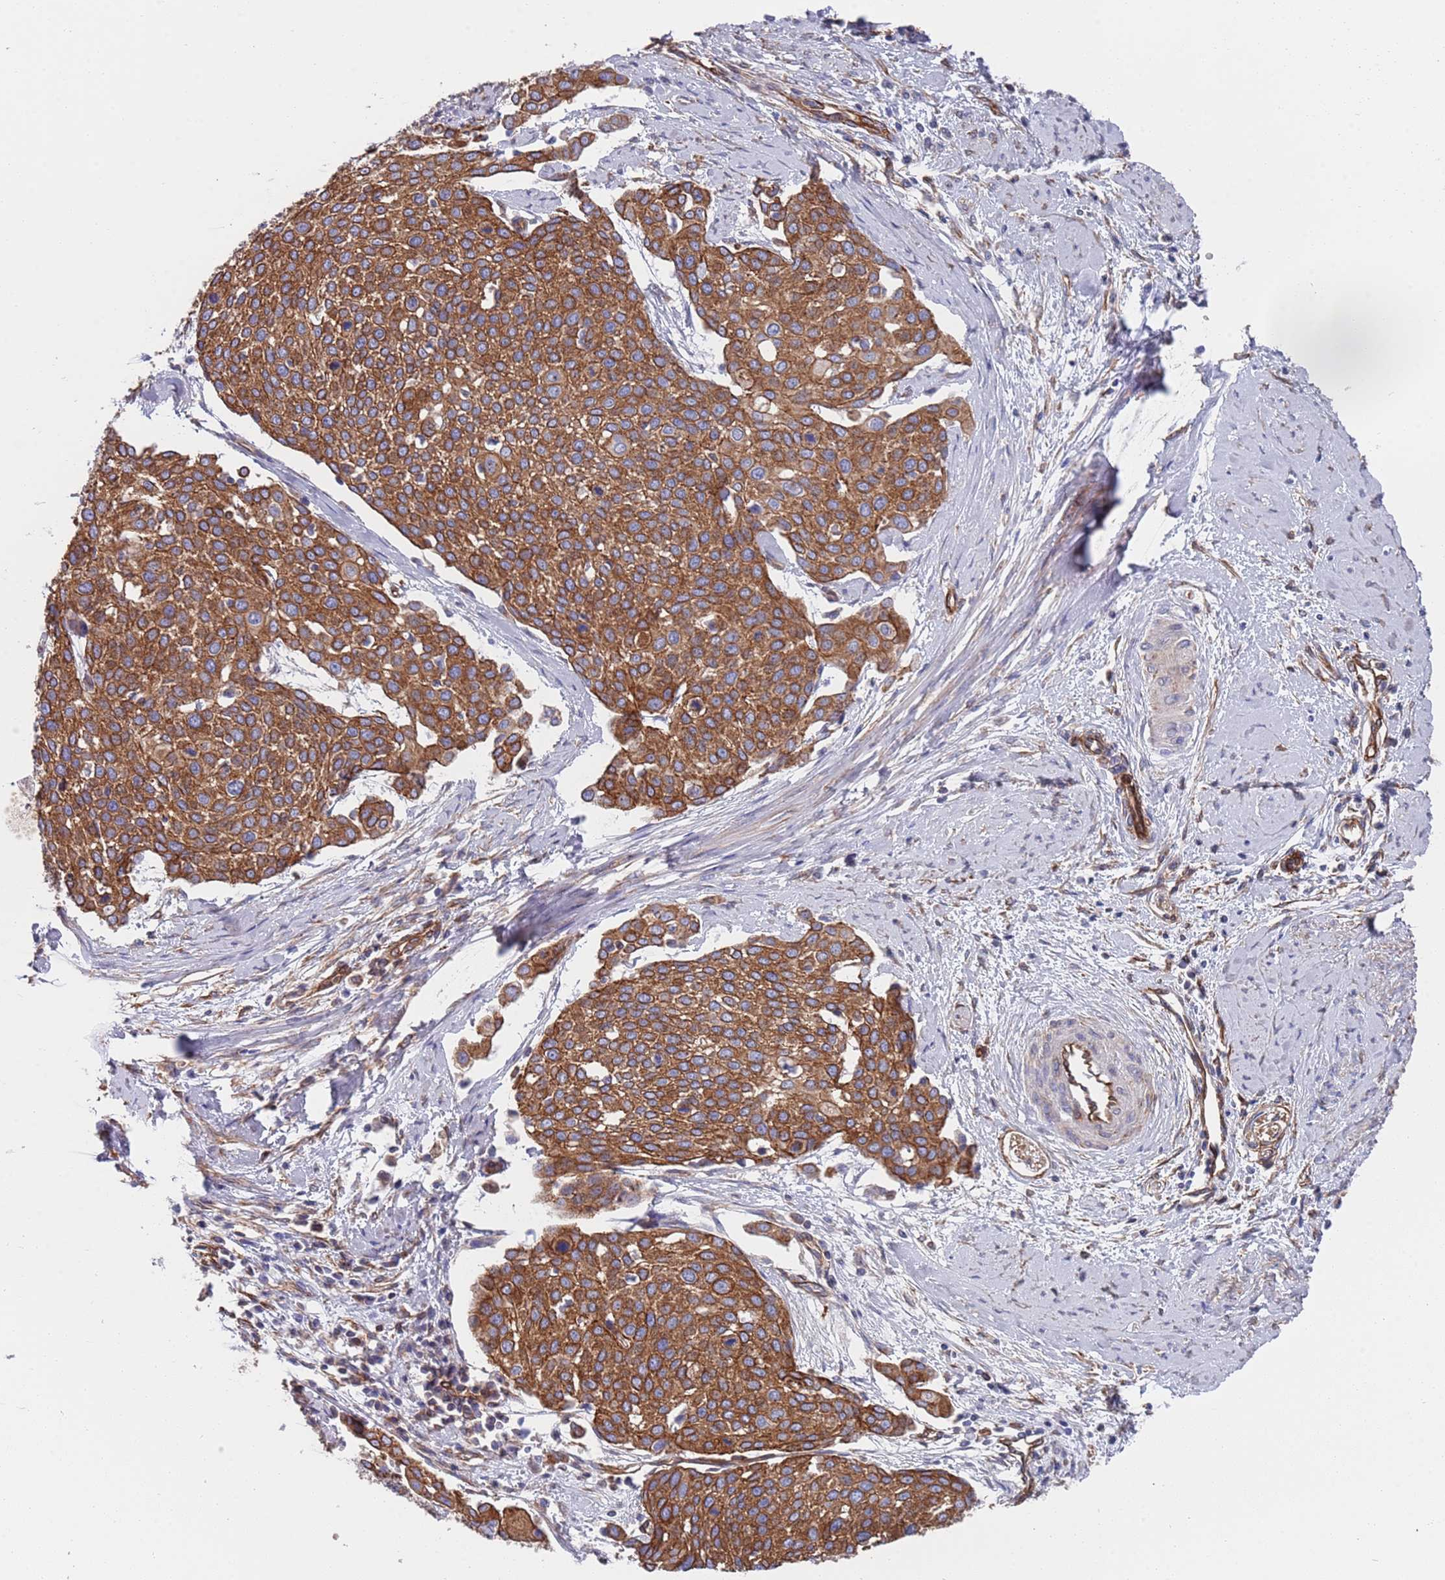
{"staining": {"intensity": "moderate", "quantity": ">75%", "location": "cytoplasmic/membranous"}, "tissue": "cervical cancer", "cell_type": "Tumor cells", "image_type": "cancer", "snomed": [{"axis": "morphology", "description": "Squamous cell carcinoma, NOS"}, {"axis": "topography", "description": "Cervix"}], "caption": "Protein expression analysis of human cervical cancer (squamous cell carcinoma) reveals moderate cytoplasmic/membranous staining in approximately >75% of tumor cells. Using DAB (brown) and hematoxylin (blue) stains, captured at high magnification using brightfield microscopy.", "gene": "JAKMIP2", "patient": {"sex": "female", "age": 44}}